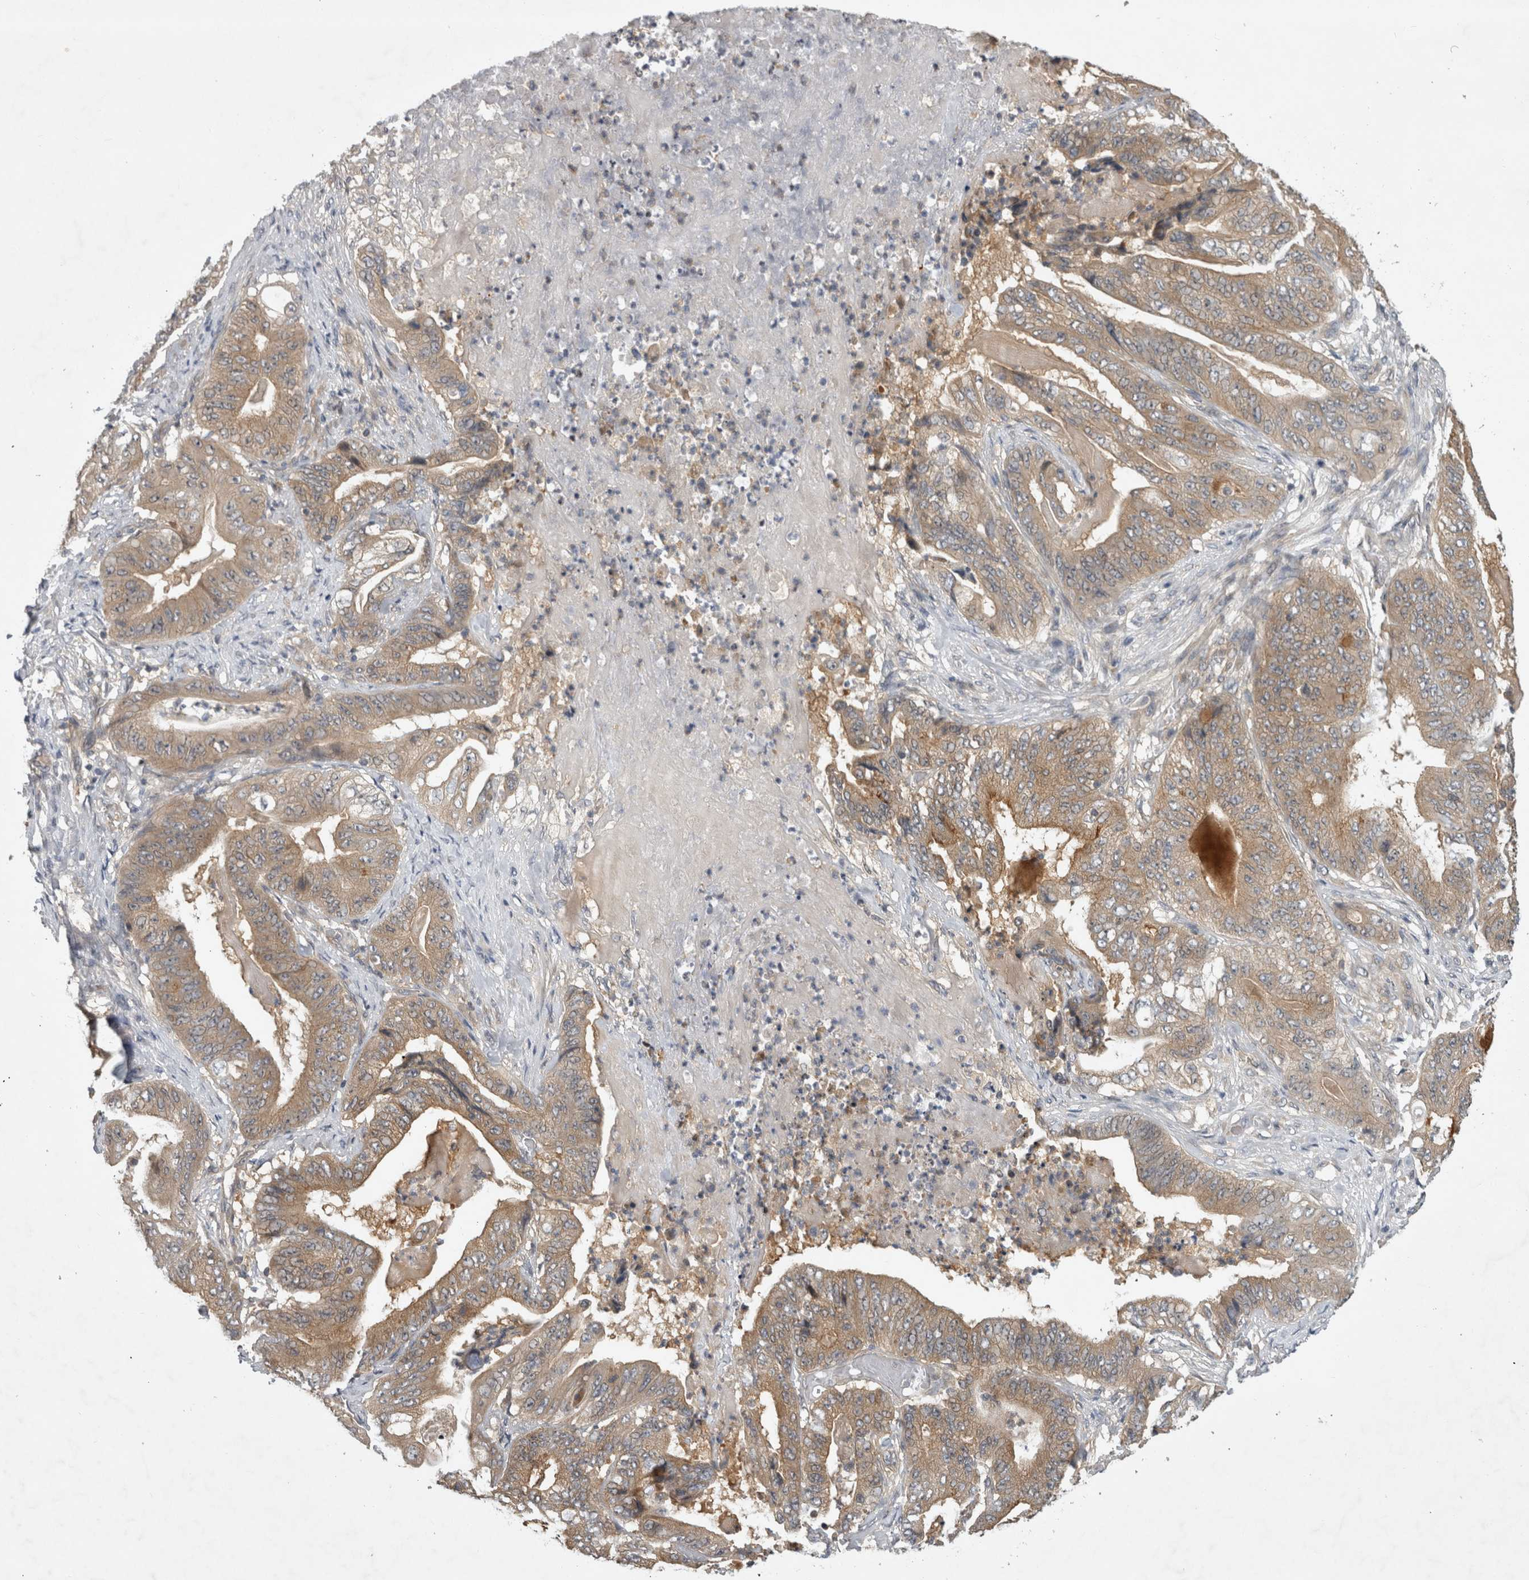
{"staining": {"intensity": "moderate", "quantity": "25%-75%", "location": "cytoplasmic/membranous"}, "tissue": "stomach cancer", "cell_type": "Tumor cells", "image_type": "cancer", "snomed": [{"axis": "morphology", "description": "Adenocarcinoma, NOS"}, {"axis": "topography", "description": "Stomach"}], "caption": "Protein staining by immunohistochemistry displays moderate cytoplasmic/membranous staining in about 25%-75% of tumor cells in stomach adenocarcinoma.", "gene": "AASDHPPT", "patient": {"sex": "female", "age": 73}}